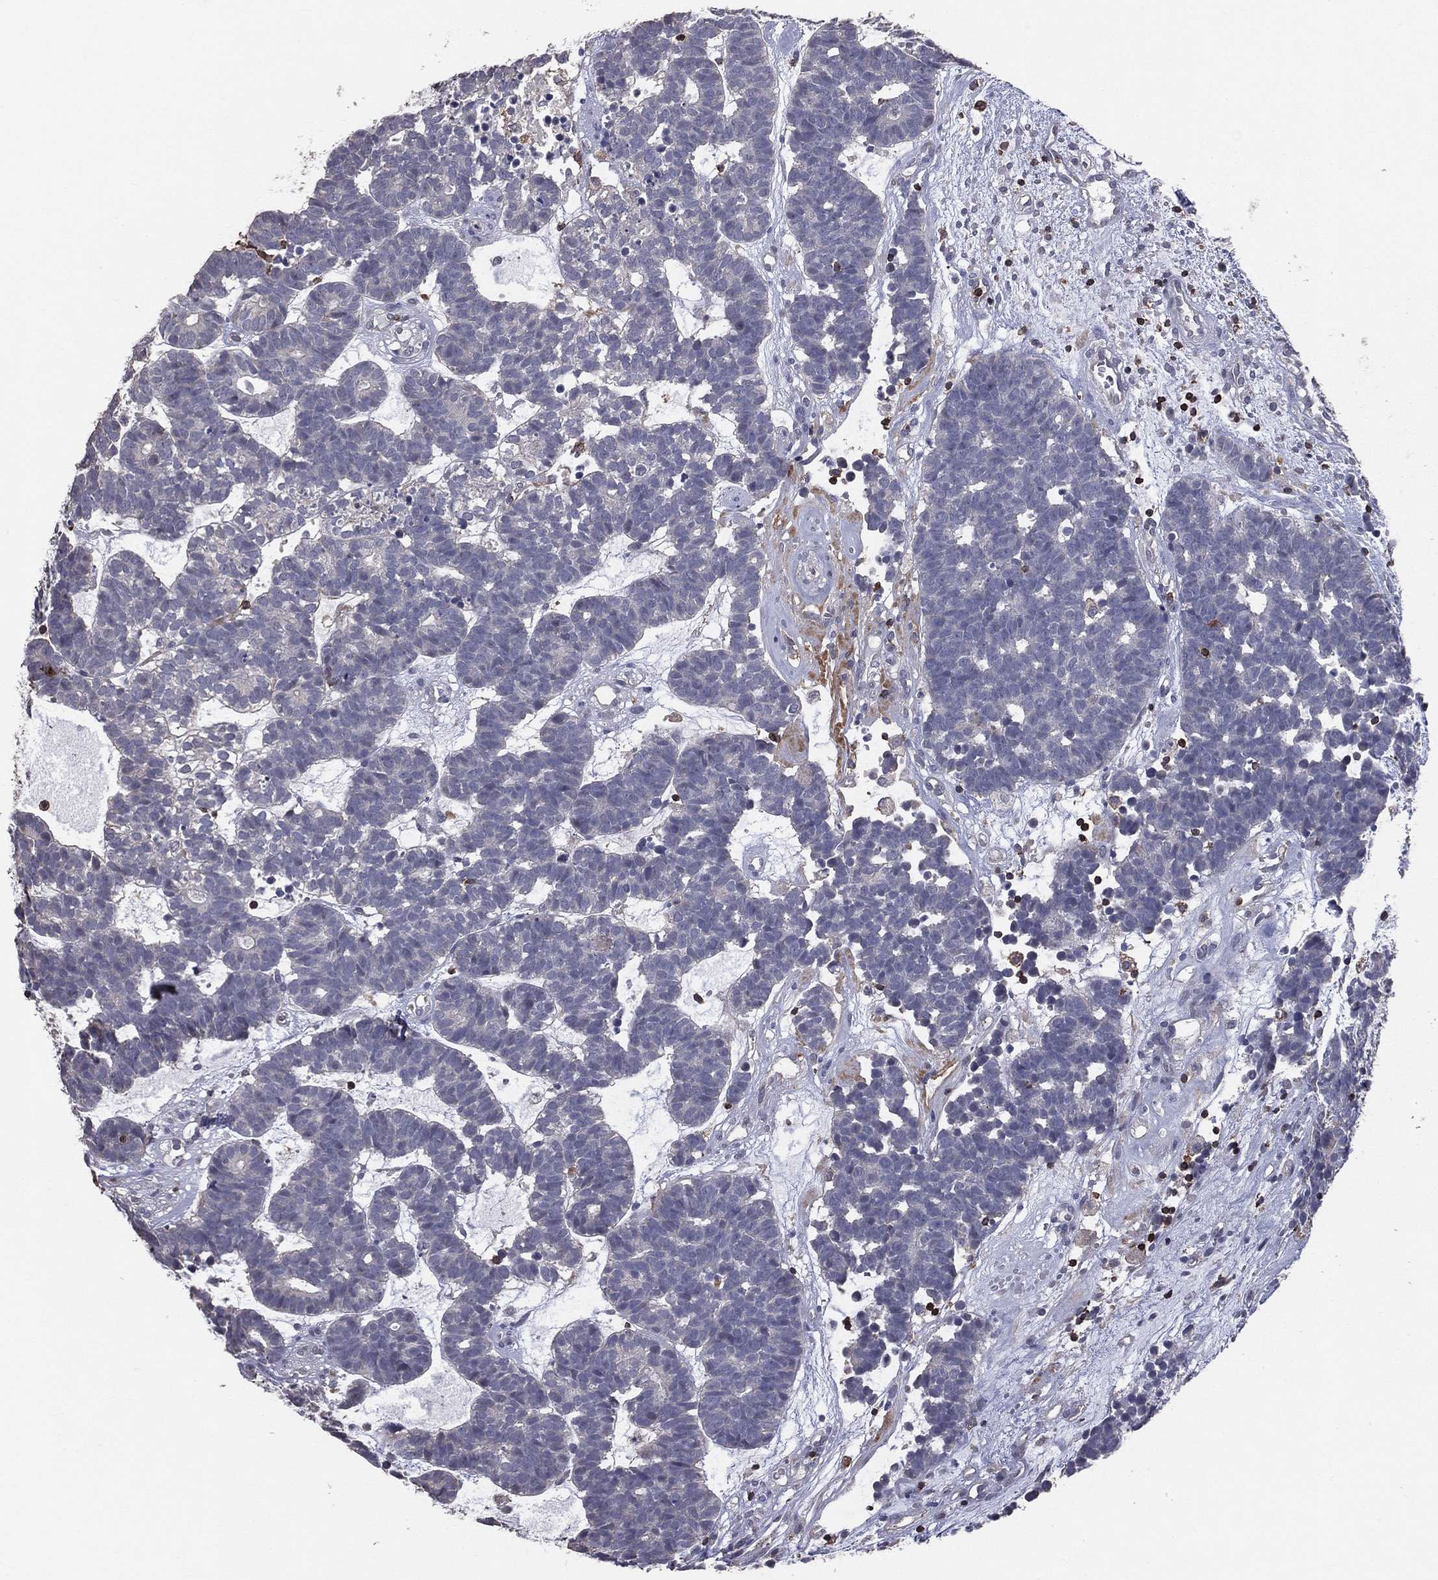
{"staining": {"intensity": "negative", "quantity": "none", "location": "none"}, "tissue": "head and neck cancer", "cell_type": "Tumor cells", "image_type": "cancer", "snomed": [{"axis": "morphology", "description": "Adenocarcinoma, NOS"}, {"axis": "topography", "description": "Head-Neck"}], "caption": "Immunohistochemical staining of human head and neck cancer (adenocarcinoma) reveals no significant expression in tumor cells.", "gene": "PSTPIP1", "patient": {"sex": "female", "age": 81}}